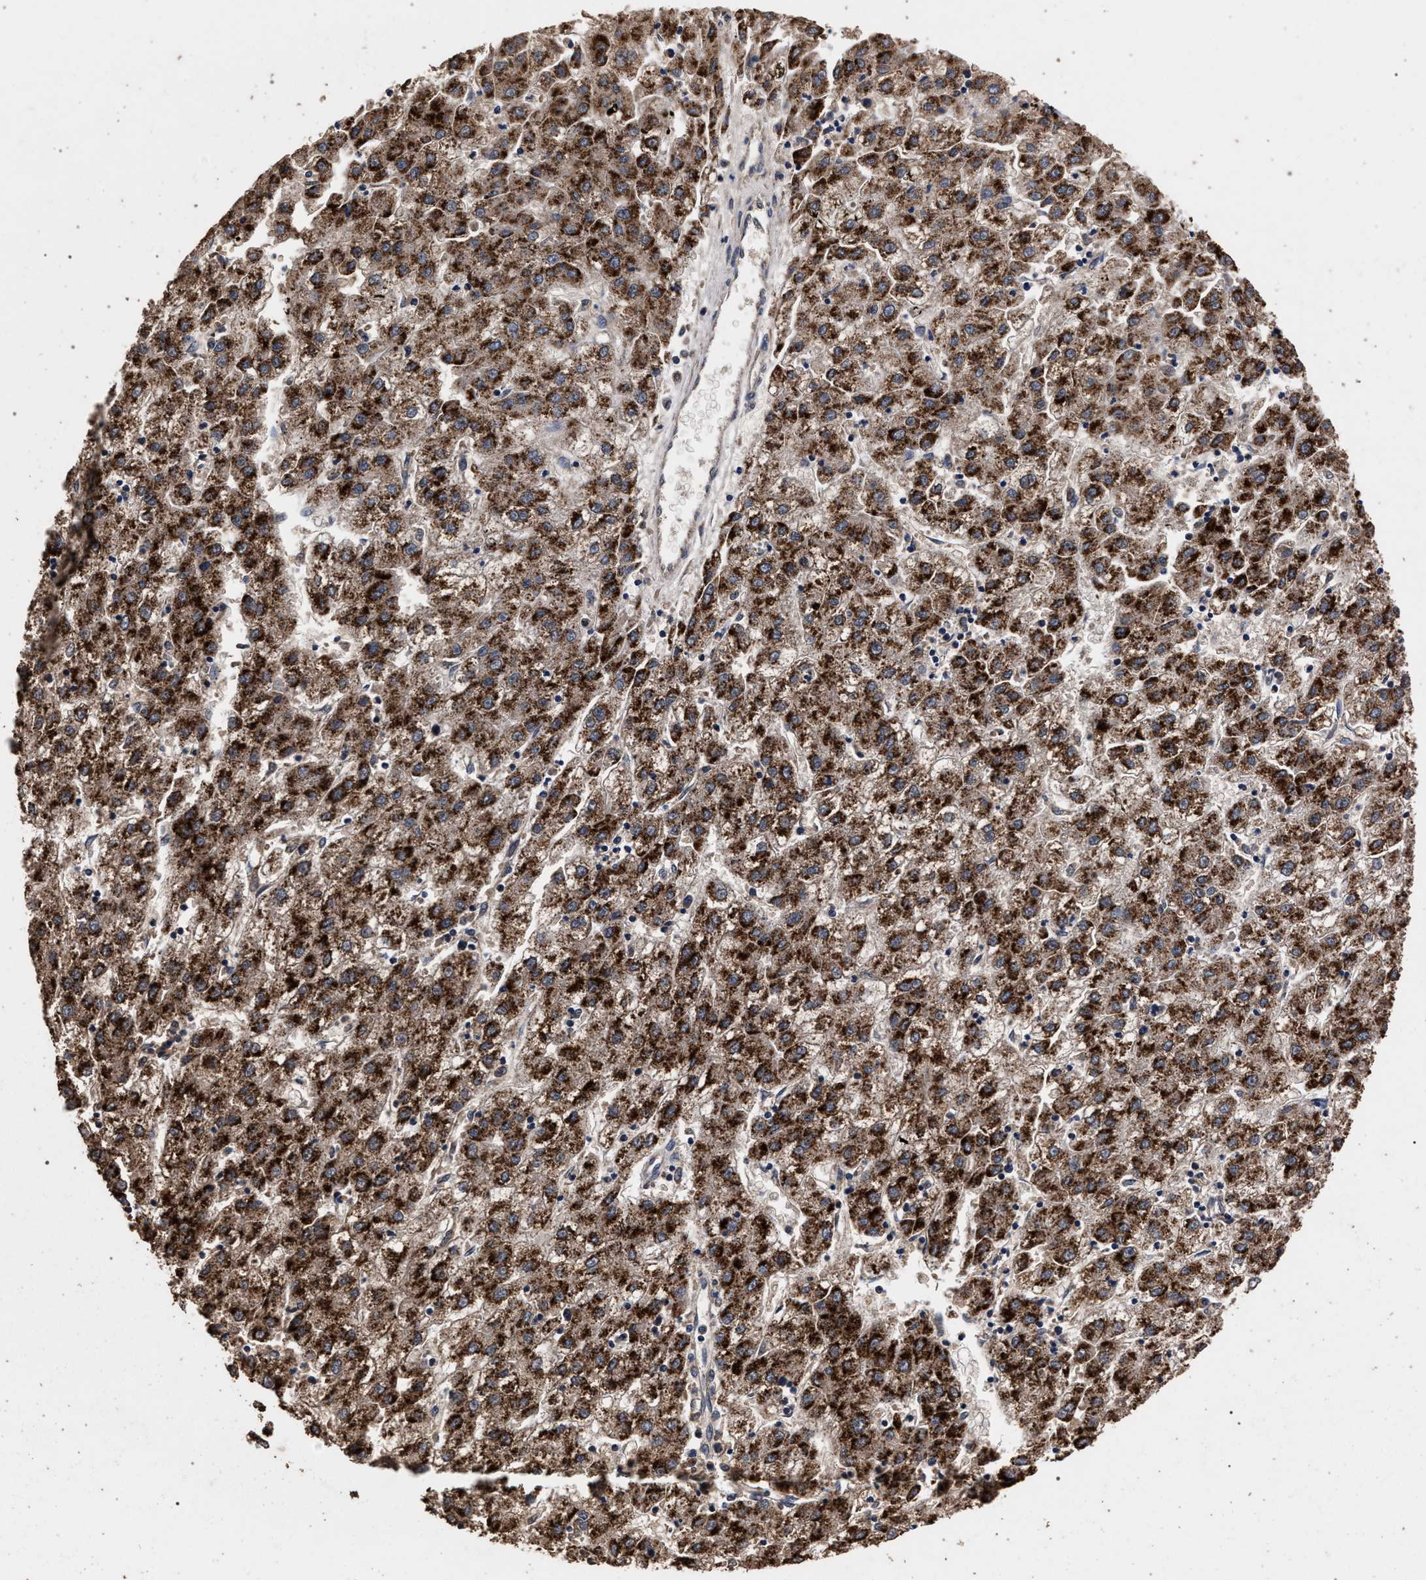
{"staining": {"intensity": "strong", "quantity": ">75%", "location": "cytoplasmic/membranous"}, "tissue": "liver cancer", "cell_type": "Tumor cells", "image_type": "cancer", "snomed": [{"axis": "morphology", "description": "Carcinoma, Hepatocellular, NOS"}, {"axis": "topography", "description": "Liver"}], "caption": "Protein expression analysis of liver hepatocellular carcinoma exhibits strong cytoplasmic/membranous staining in approximately >75% of tumor cells.", "gene": "ACOX1", "patient": {"sex": "male", "age": 72}}